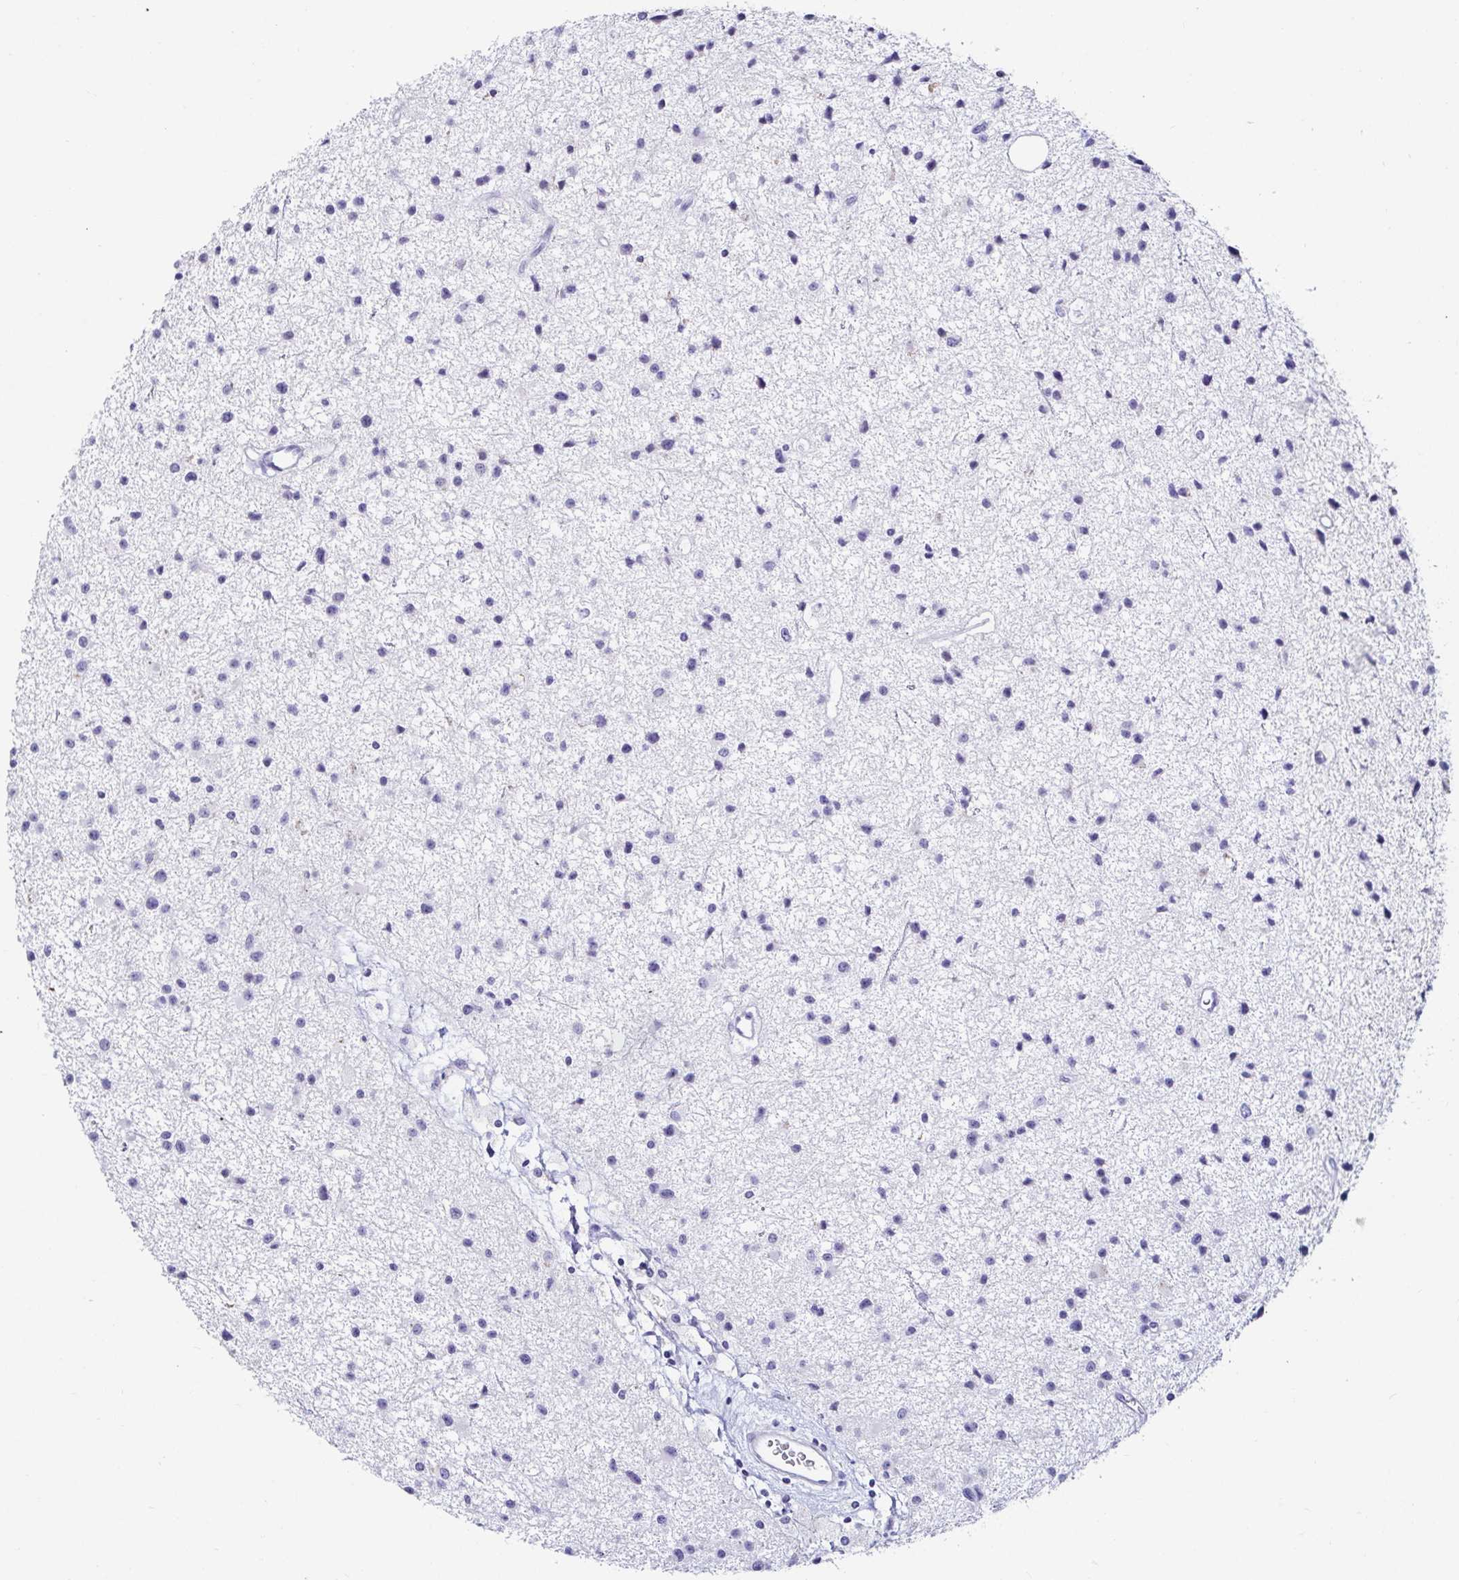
{"staining": {"intensity": "negative", "quantity": "none", "location": "none"}, "tissue": "glioma", "cell_type": "Tumor cells", "image_type": "cancer", "snomed": [{"axis": "morphology", "description": "Glioma, malignant, Low grade"}, {"axis": "topography", "description": "Brain"}], "caption": "An image of low-grade glioma (malignant) stained for a protein shows no brown staining in tumor cells.", "gene": "OR10K1", "patient": {"sex": "male", "age": 43}}